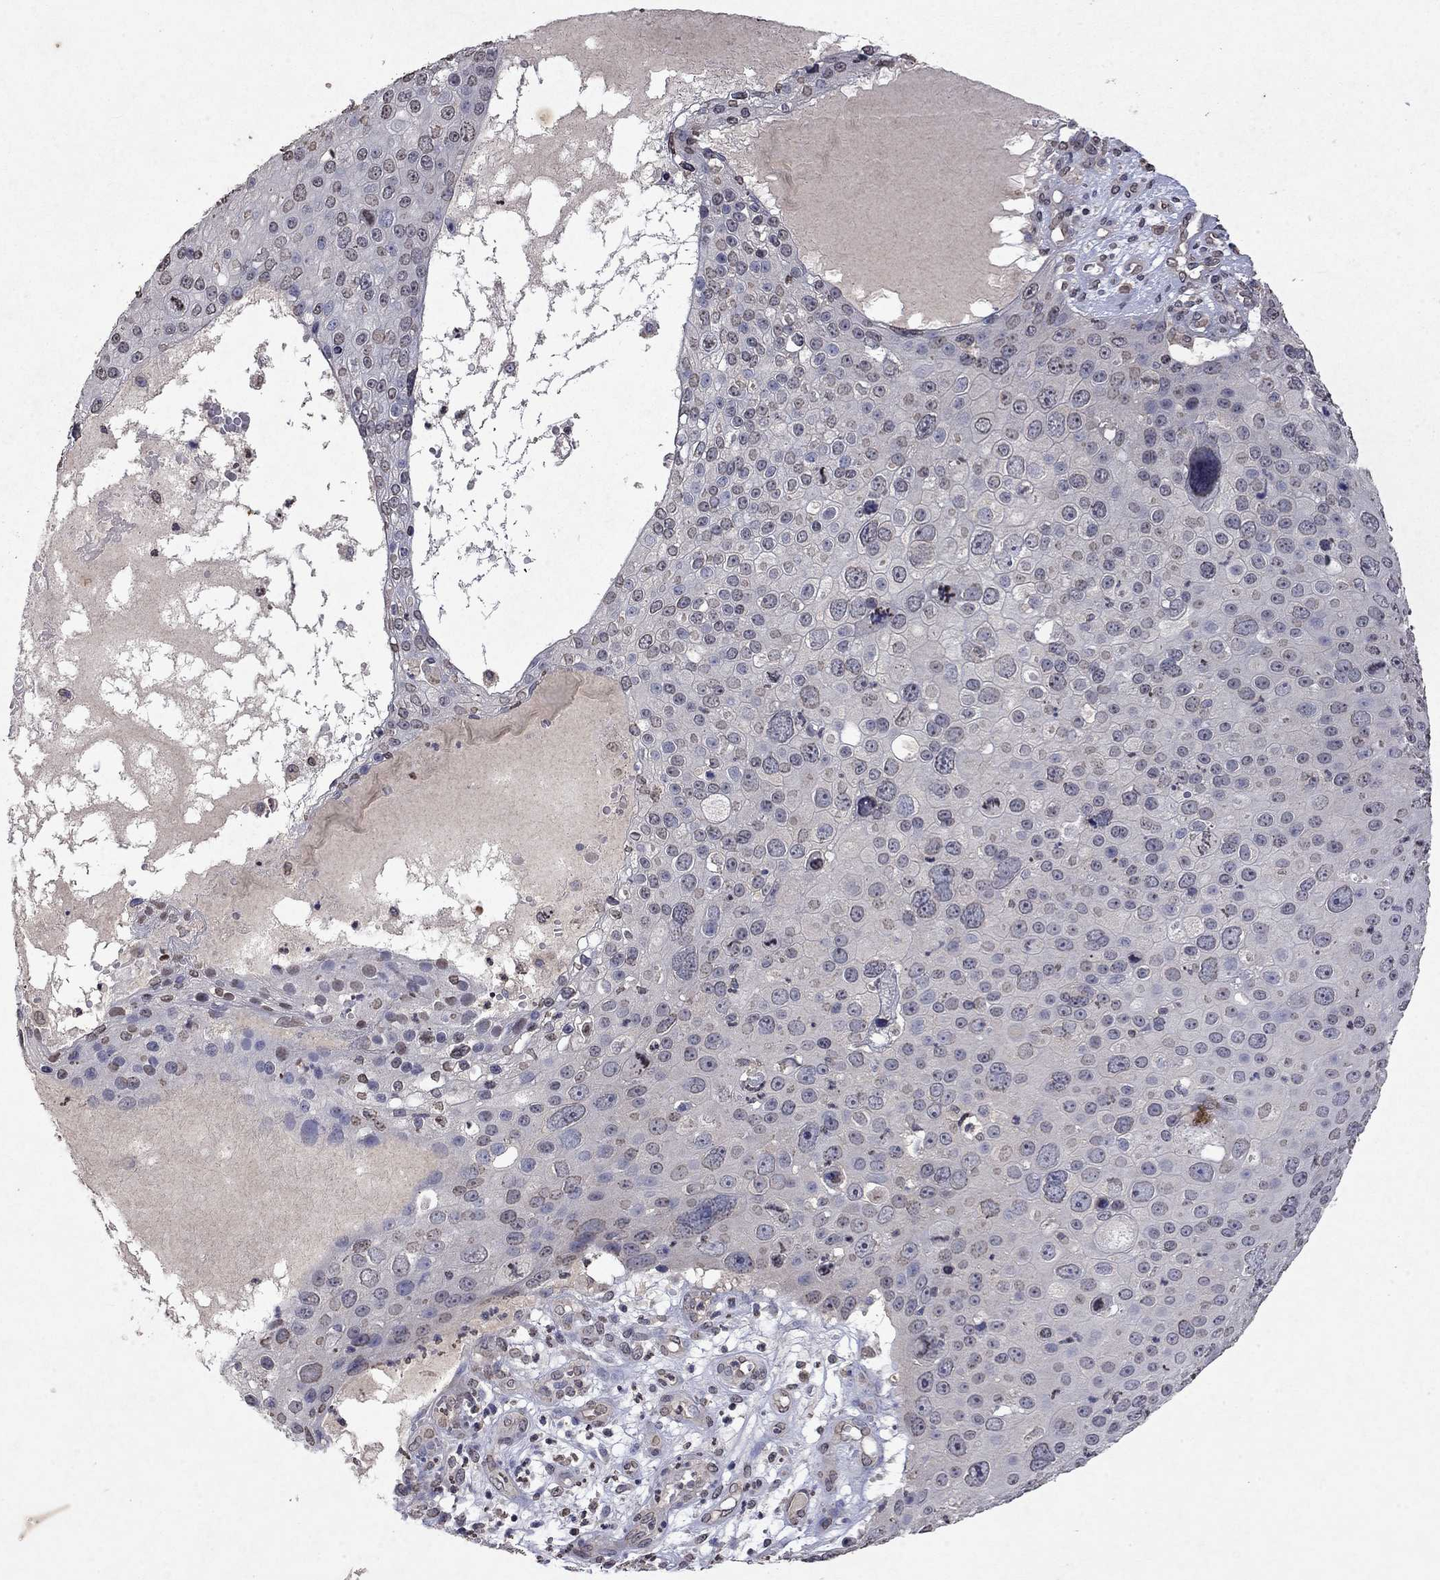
{"staining": {"intensity": "weak", "quantity": "<25%", "location": "nuclear"}, "tissue": "skin cancer", "cell_type": "Tumor cells", "image_type": "cancer", "snomed": [{"axis": "morphology", "description": "Squamous cell carcinoma, NOS"}, {"axis": "topography", "description": "Skin"}], "caption": "IHC histopathology image of neoplastic tissue: skin squamous cell carcinoma stained with DAB exhibits no significant protein expression in tumor cells. The staining is performed using DAB brown chromogen with nuclei counter-stained in using hematoxylin.", "gene": "TTC38", "patient": {"sex": "male", "age": 71}}